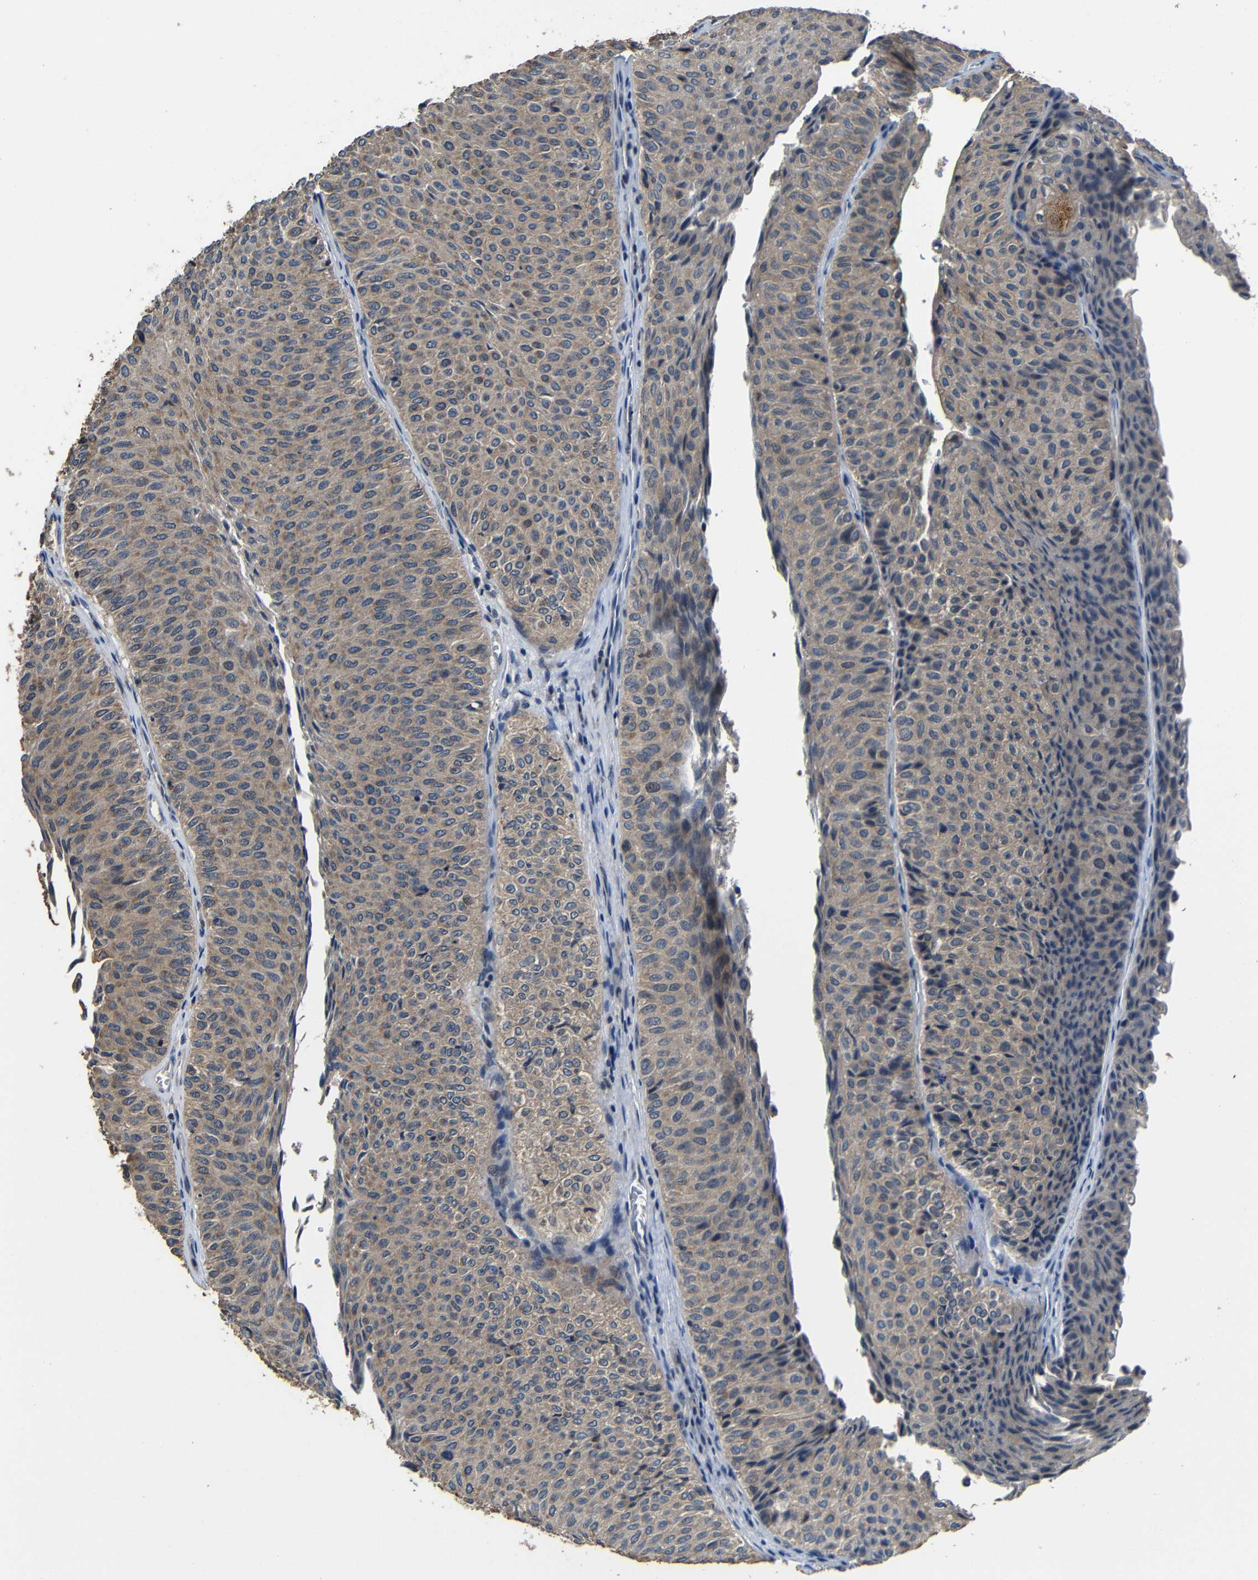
{"staining": {"intensity": "weak", "quantity": ">75%", "location": "cytoplasmic/membranous"}, "tissue": "urothelial cancer", "cell_type": "Tumor cells", "image_type": "cancer", "snomed": [{"axis": "morphology", "description": "Urothelial carcinoma, Low grade"}, {"axis": "topography", "description": "Urinary bladder"}], "caption": "IHC (DAB) staining of human urothelial carcinoma (low-grade) demonstrates weak cytoplasmic/membranous protein expression in about >75% of tumor cells.", "gene": "C6orf89", "patient": {"sex": "male", "age": 78}}